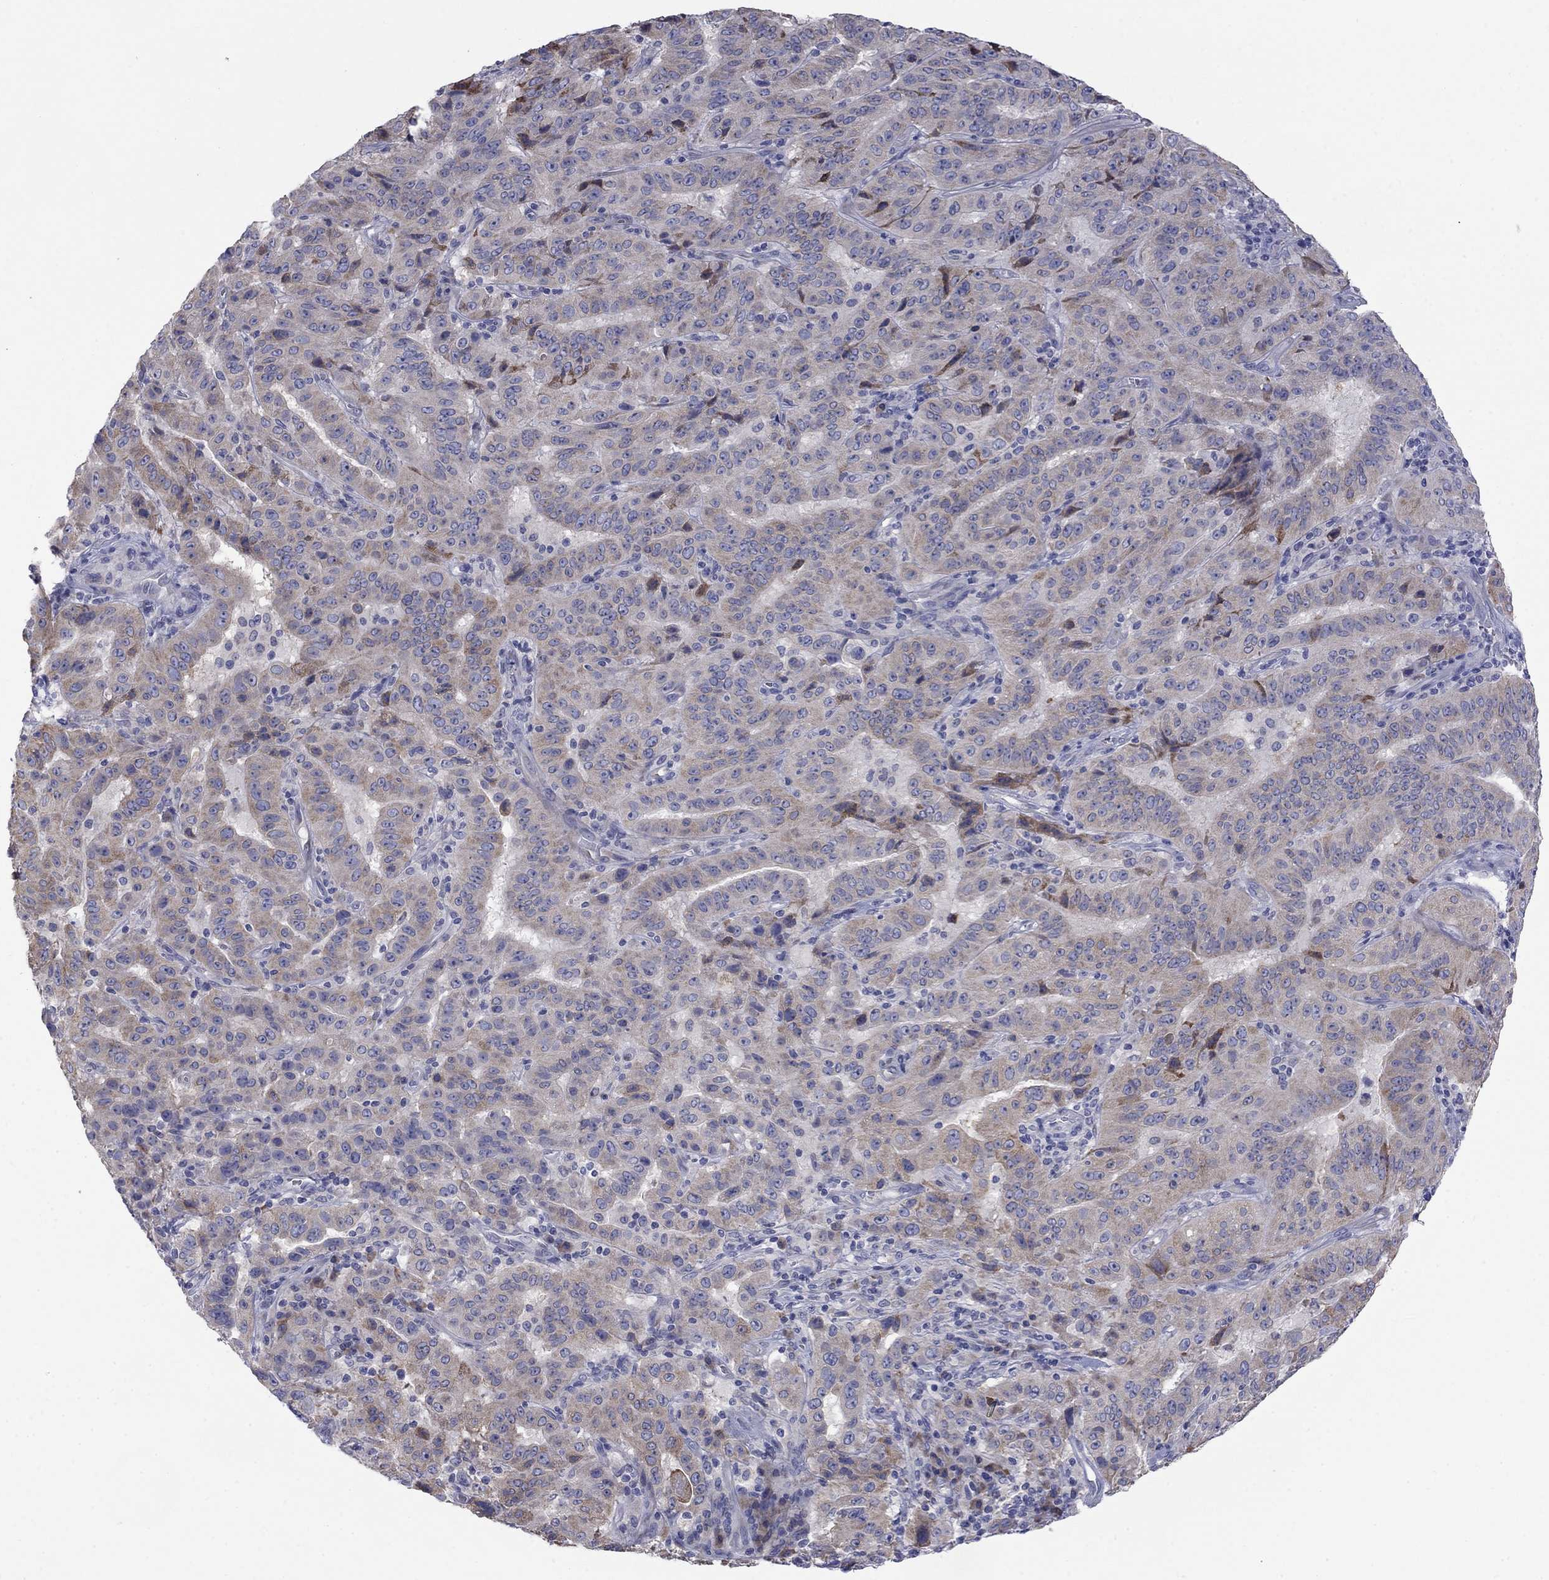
{"staining": {"intensity": "moderate", "quantity": "<25%", "location": "cytoplasmic/membranous"}, "tissue": "pancreatic cancer", "cell_type": "Tumor cells", "image_type": "cancer", "snomed": [{"axis": "morphology", "description": "Adenocarcinoma, NOS"}, {"axis": "topography", "description": "Pancreas"}], "caption": "Moderate cytoplasmic/membranous positivity is present in approximately <25% of tumor cells in adenocarcinoma (pancreatic).", "gene": "TMPRSS11A", "patient": {"sex": "male", "age": 63}}